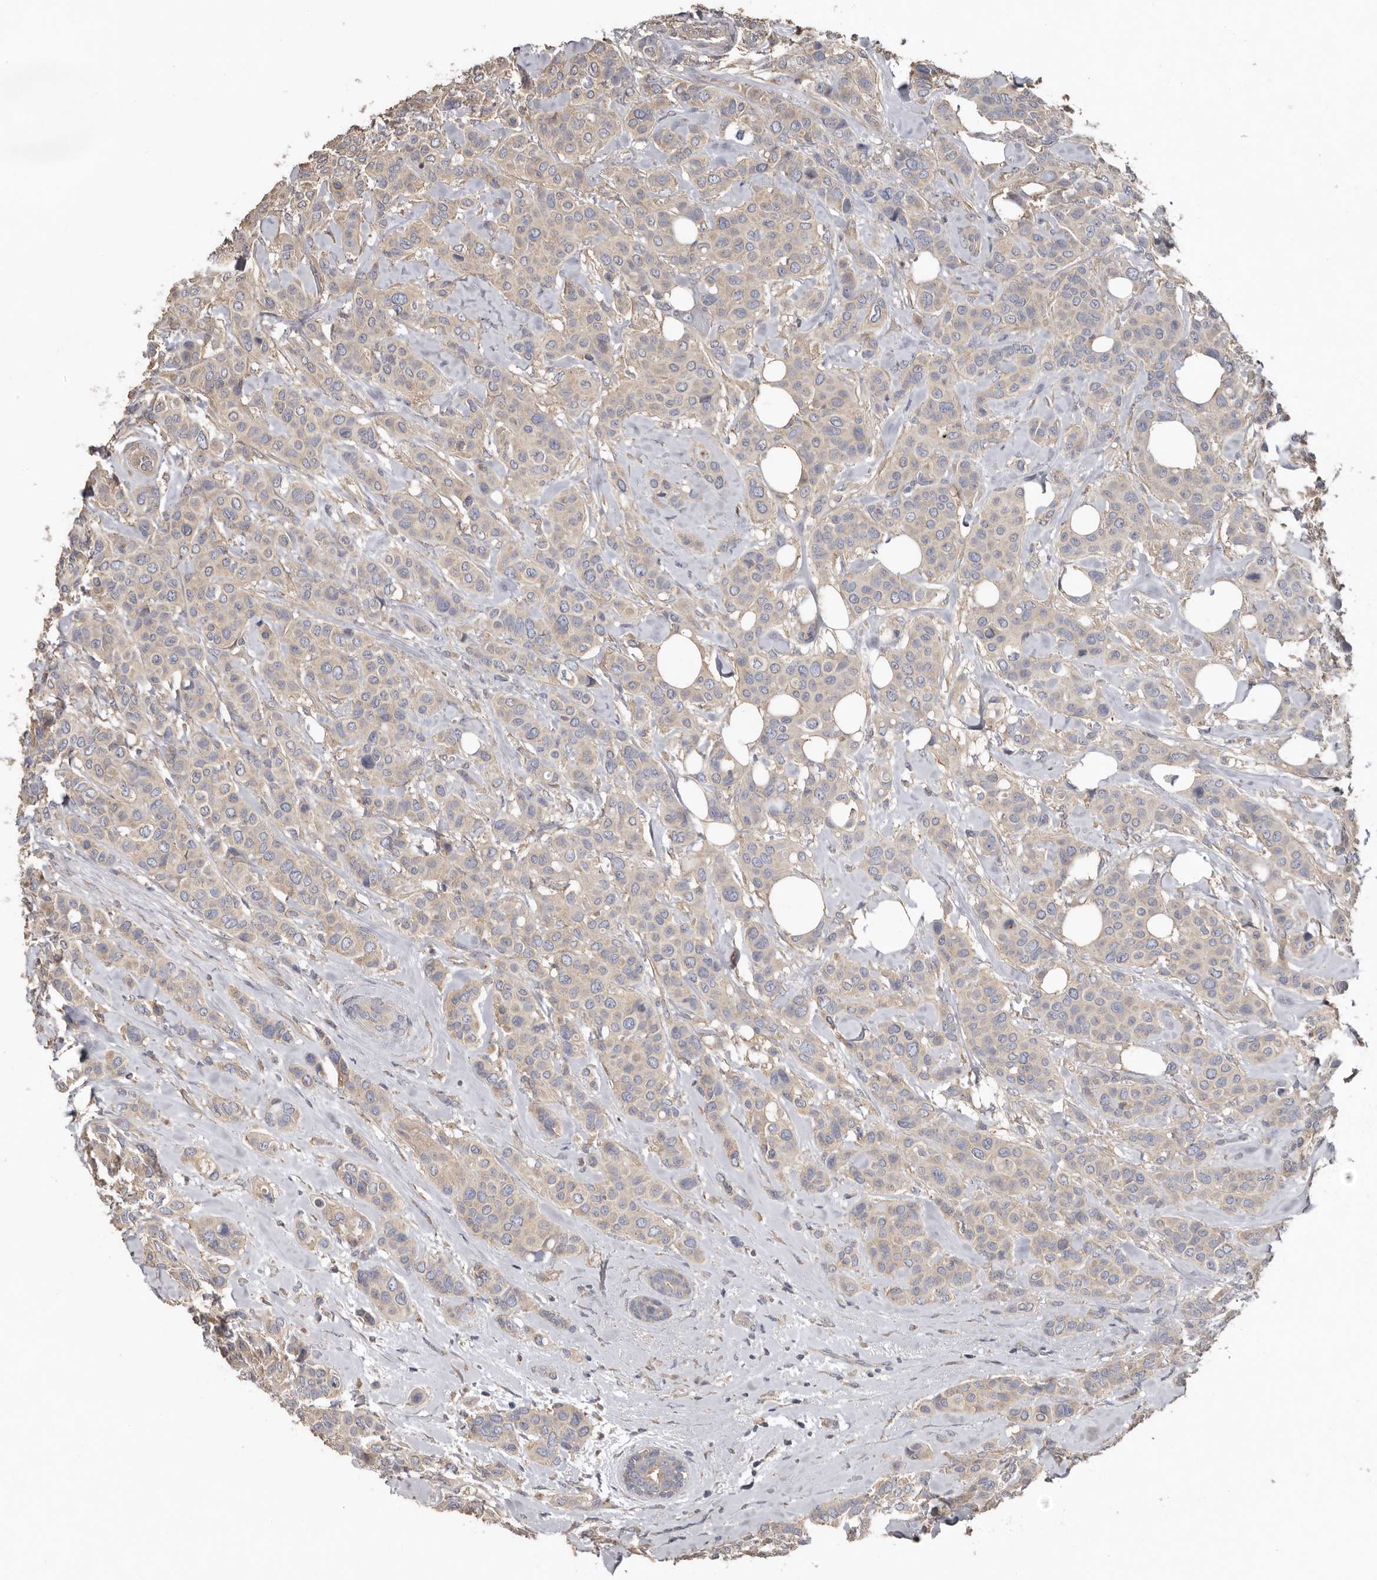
{"staining": {"intensity": "weak", "quantity": "<25%", "location": "cytoplasmic/membranous"}, "tissue": "breast cancer", "cell_type": "Tumor cells", "image_type": "cancer", "snomed": [{"axis": "morphology", "description": "Lobular carcinoma"}, {"axis": "topography", "description": "Breast"}], "caption": "A micrograph of breast cancer stained for a protein reveals no brown staining in tumor cells.", "gene": "FLCN", "patient": {"sex": "female", "age": 51}}